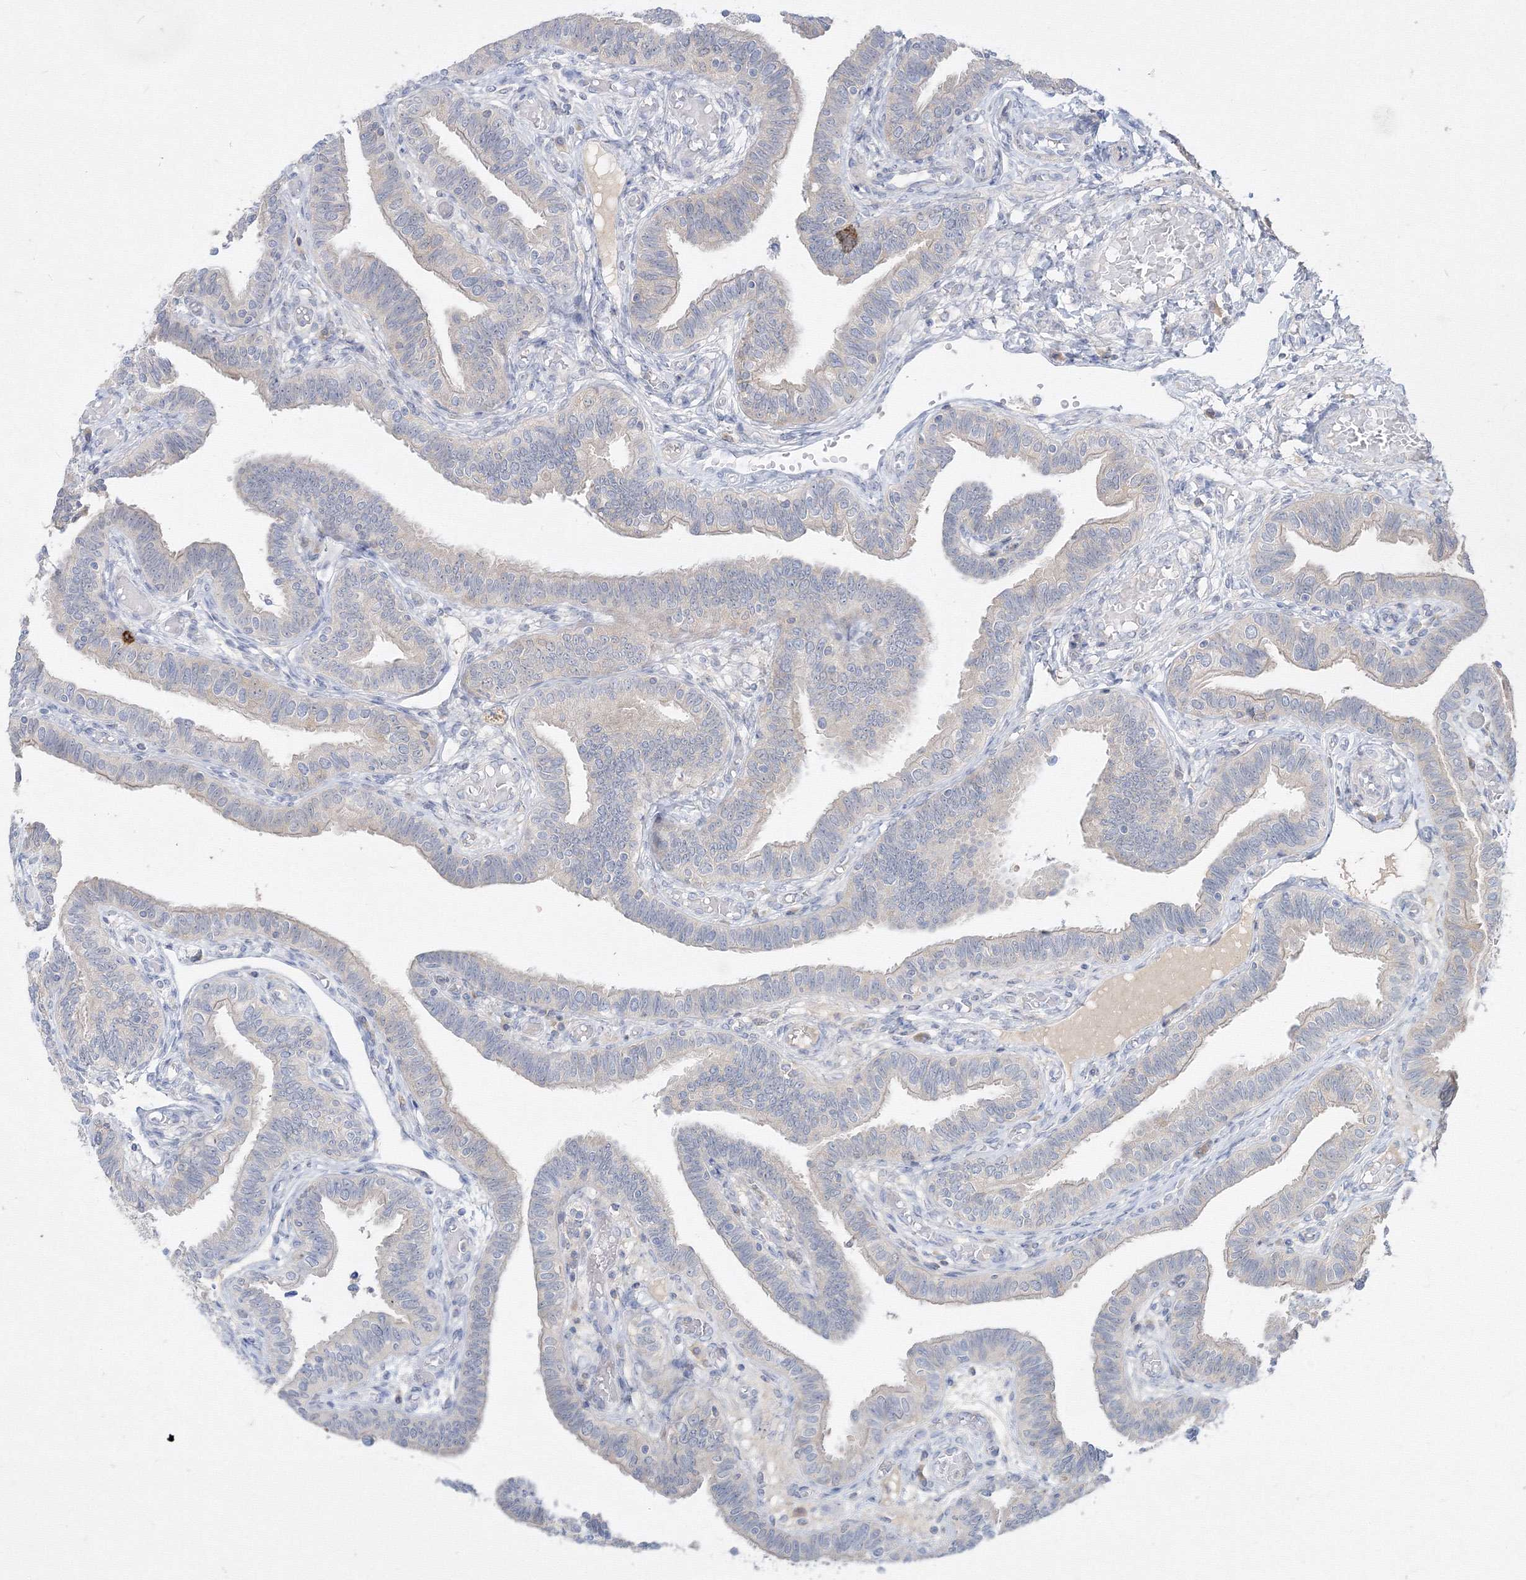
{"staining": {"intensity": "weak", "quantity": "<25%", "location": "cytoplasmic/membranous"}, "tissue": "fallopian tube", "cell_type": "Glandular cells", "image_type": "normal", "snomed": [{"axis": "morphology", "description": "Normal tissue, NOS"}, {"axis": "topography", "description": "Fallopian tube"}], "caption": "This is an IHC image of unremarkable fallopian tube. There is no expression in glandular cells.", "gene": "FBXL8", "patient": {"sex": "female", "age": 39}}